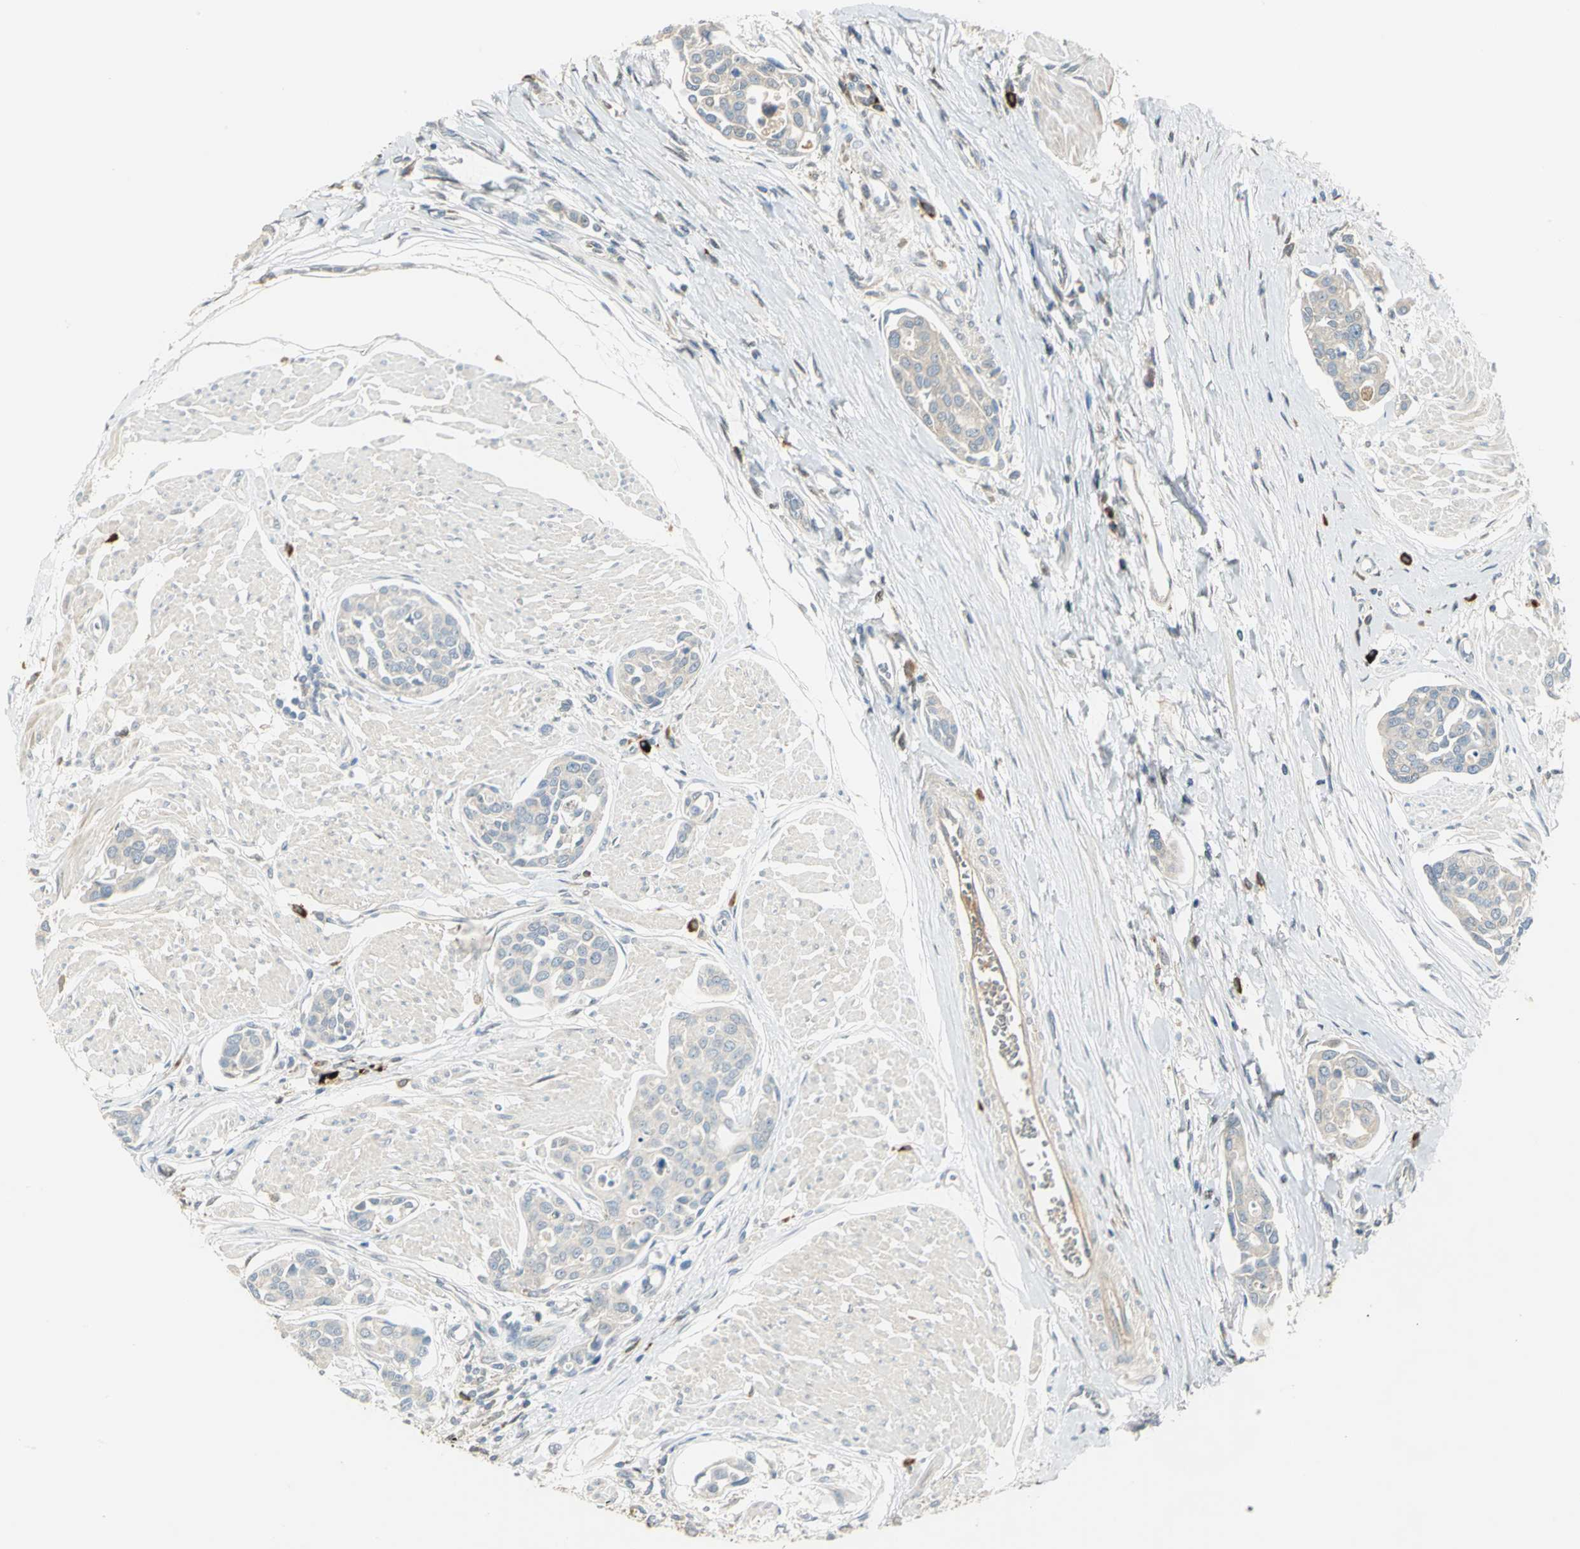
{"staining": {"intensity": "weak", "quantity": "25%-75%", "location": "cytoplasmic/membranous"}, "tissue": "urothelial cancer", "cell_type": "Tumor cells", "image_type": "cancer", "snomed": [{"axis": "morphology", "description": "Urothelial carcinoma, High grade"}, {"axis": "topography", "description": "Urinary bladder"}], "caption": "This photomicrograph displays immunohistochemistry (IHC) staining of high-grade urothelial carcinoma, with low weak cytoplasmic/membranous expression in approximately 25%-75% of tumor cells.", "gene": "PROC", "patient": {"sex": "male", "age": 78}}